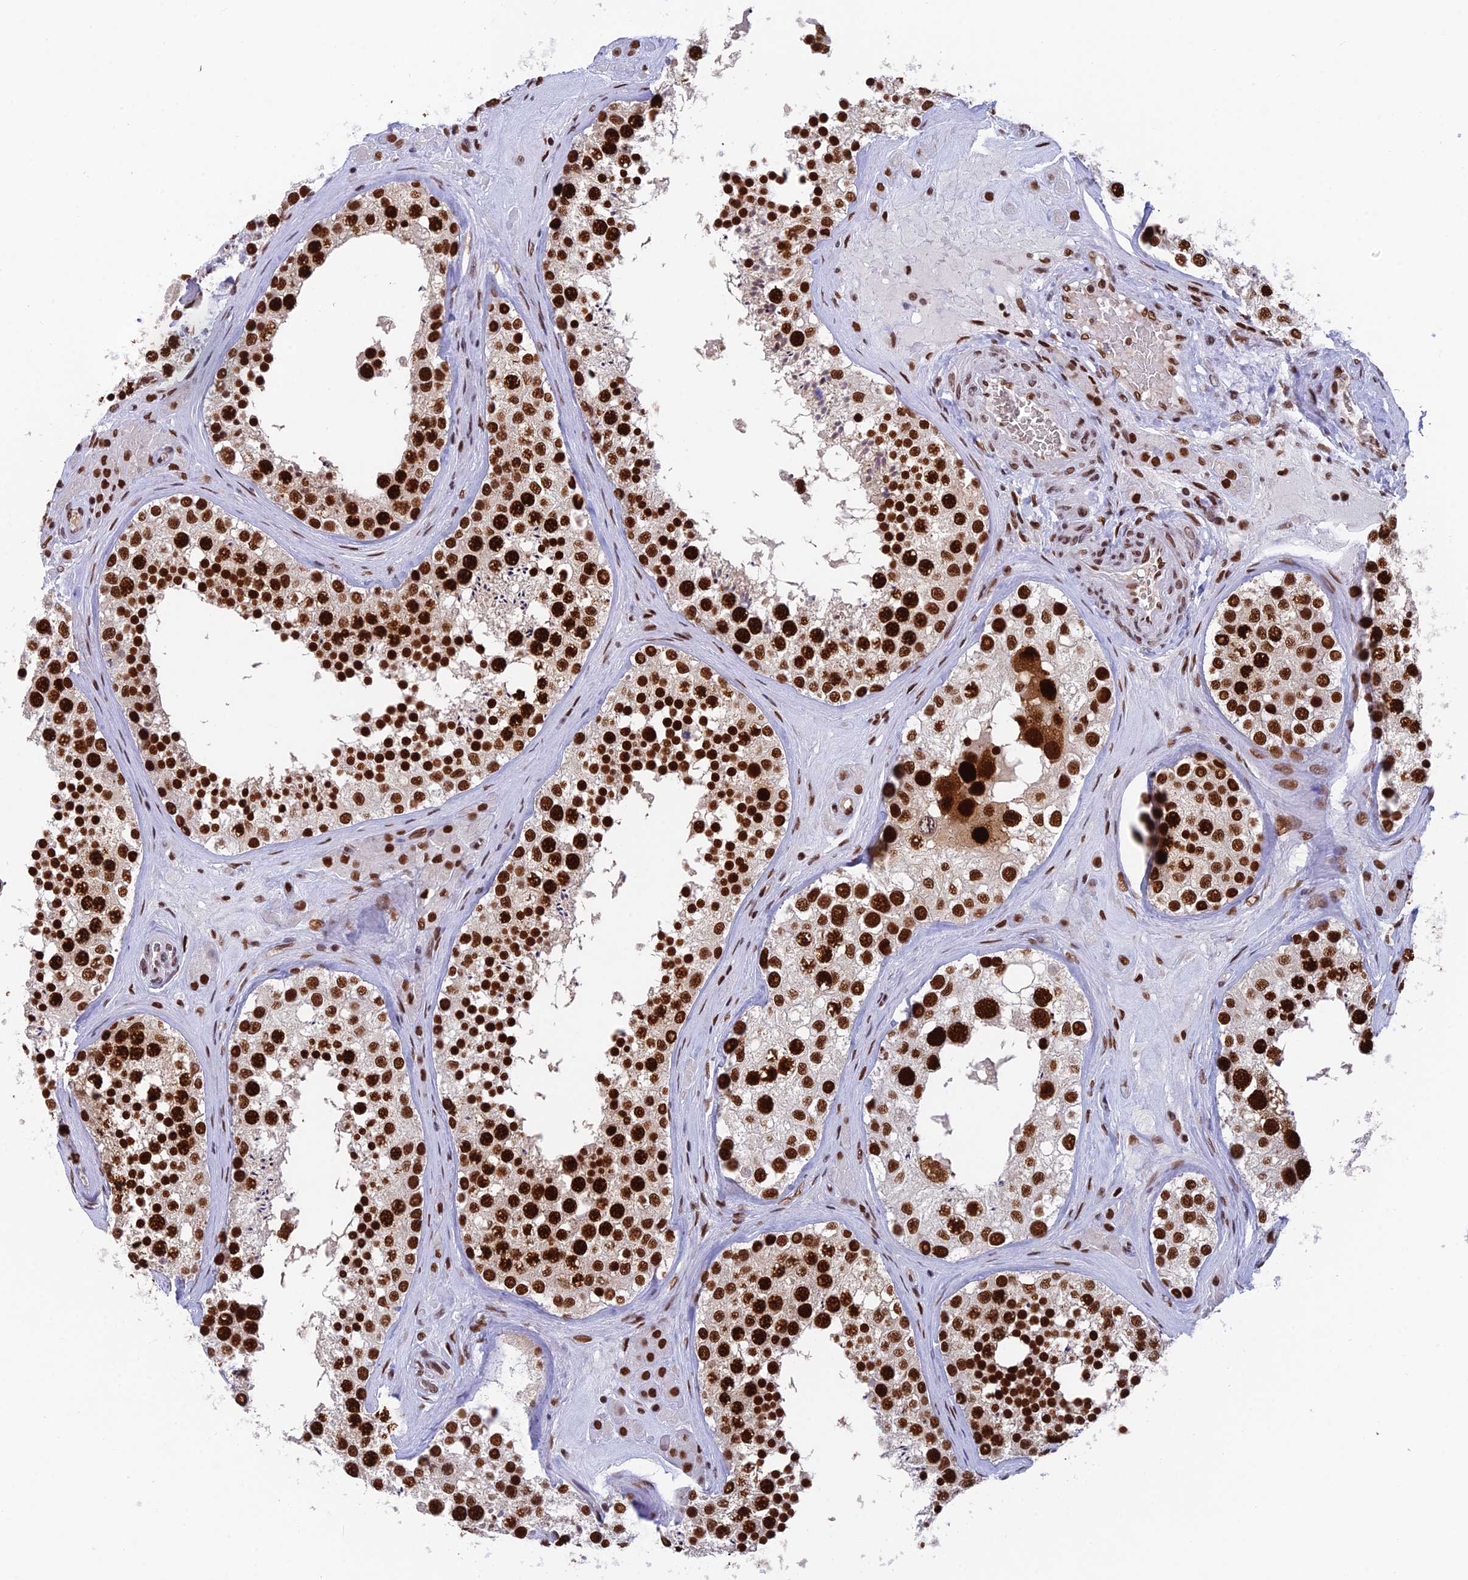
{"staining": {"intensity": "strong", "quantity": ">75%", "location": "nuclear"}, "tissue": "testis", "cell_type": "Cells in seminiferous ducts", "image_type": "normal", "snomed": [{"axis": "morphology", "description": "Normal tissue, NOS"}, {"axis": "topography", "description": "Testis"}], "caption": "Cells in seminiferous ducts display strong nuclear expression in about >75% of cells in benign testis.", "gene": "EEF1AKMT3", "patient": {"sex": "male", "age": 46}}